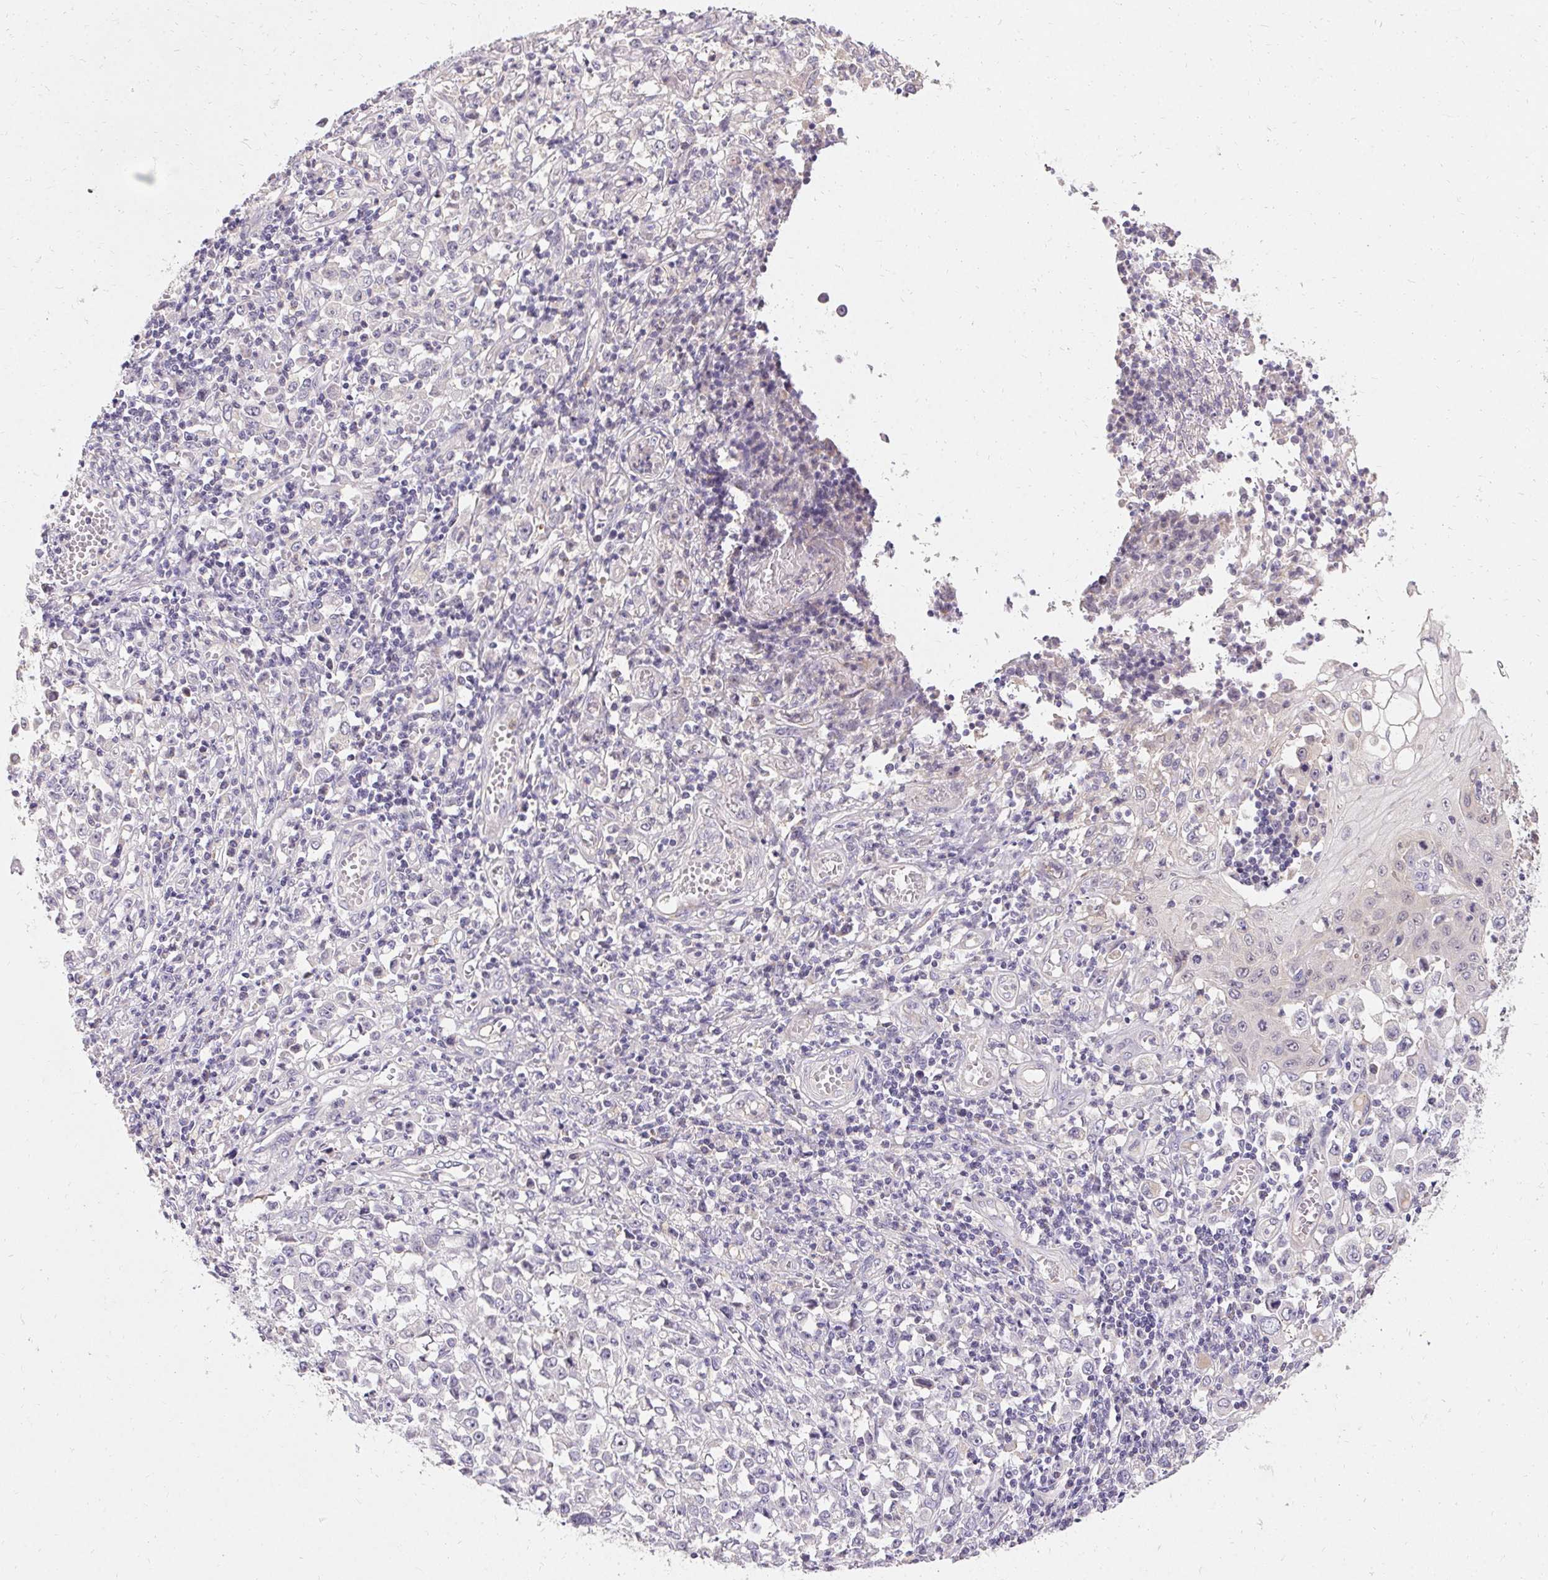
{"staining": {"intensity": "negative", "quantity": "none", "location": "none"}, "tissue": "stomach cancer", "cell_type": "Tumor cells", "image_type": "cancer", "snomed": [{"axis": "morphology", "description": "Adenocarcinoma, NOS"}, {"axis": "topography", "description": "Stomach, upper"}], "caption": "Tumor cells show no significant expression in stomach adenocarcinoma.", "gene": "TRIP13", "patient": {"sex": "male", "age": 70}}